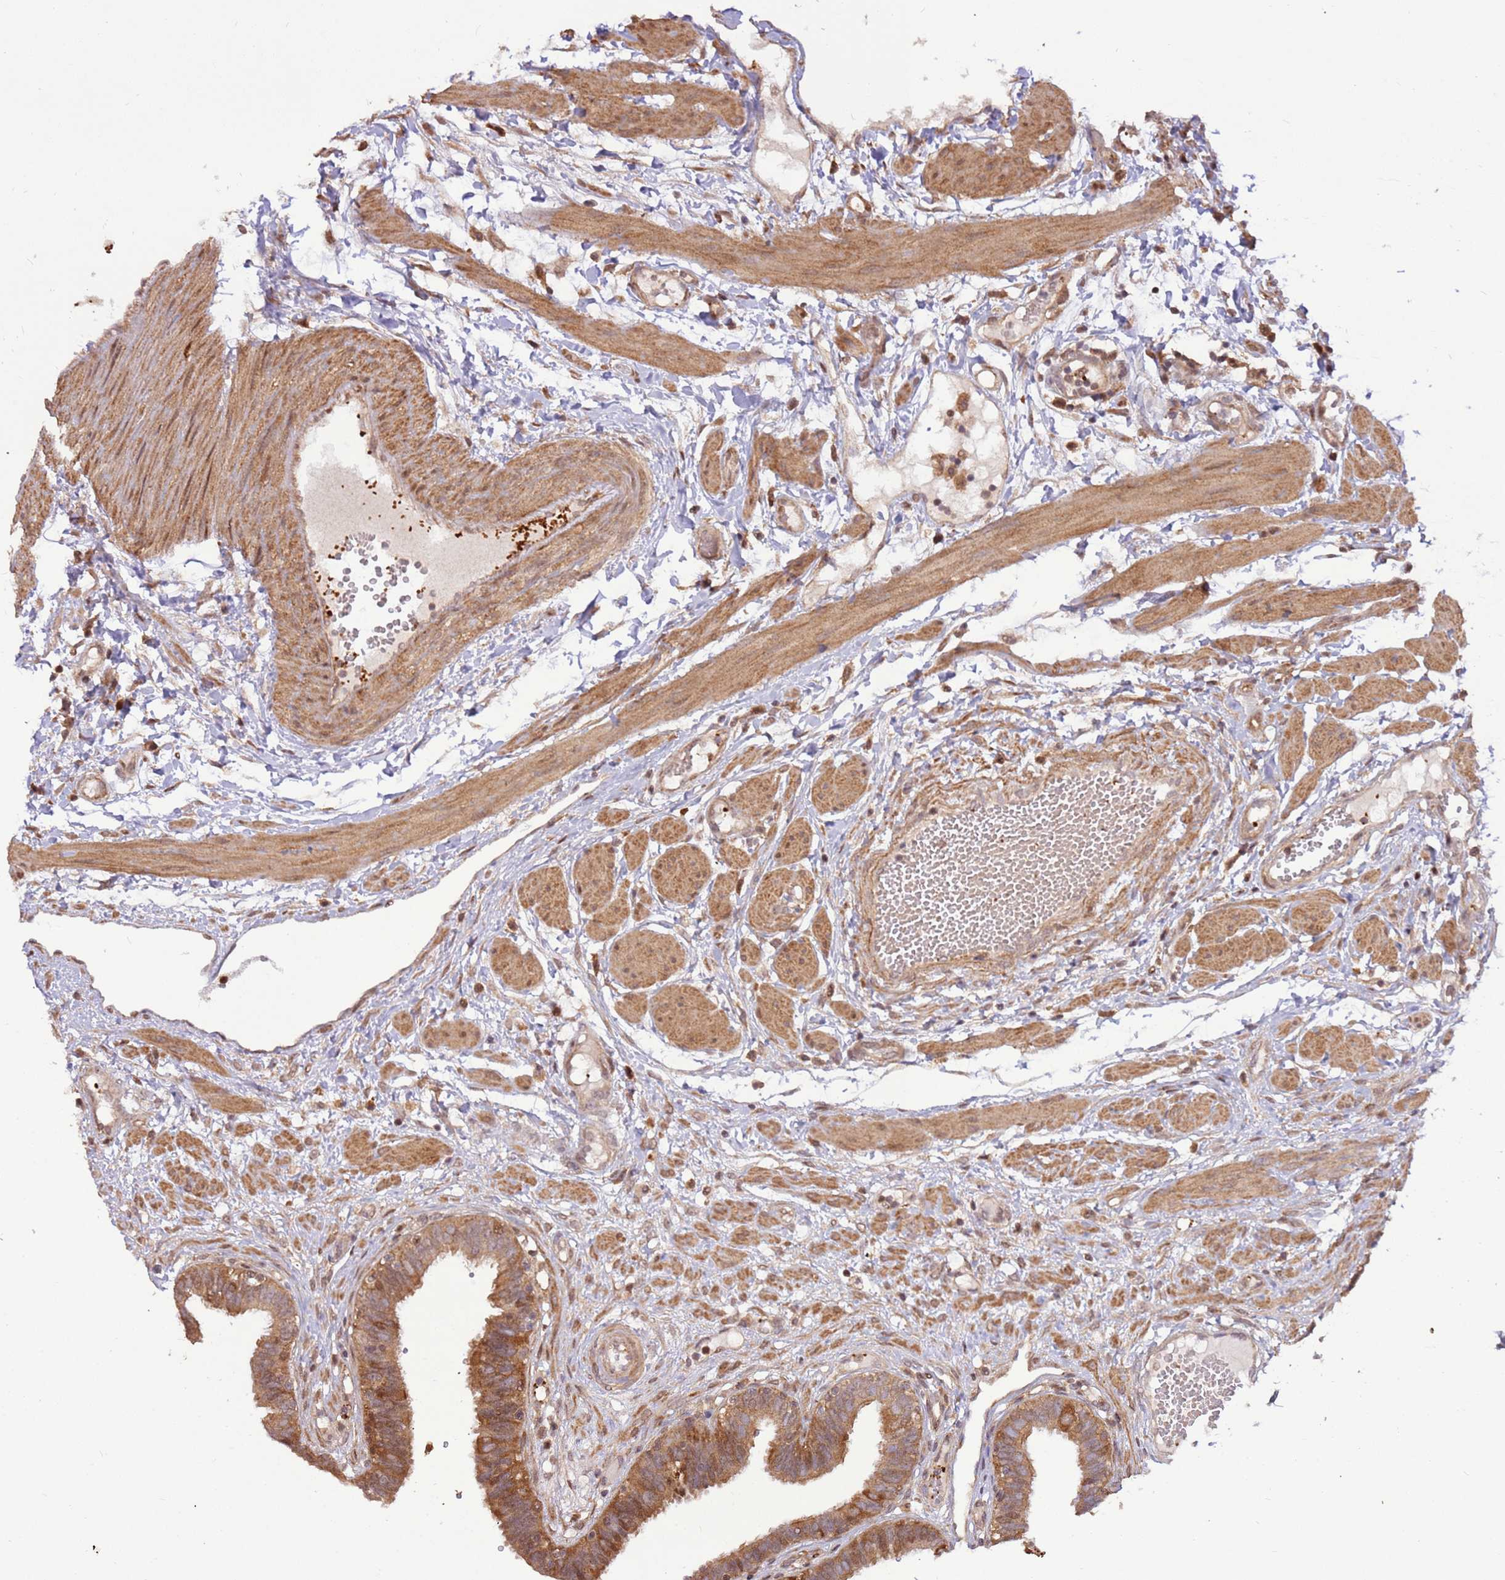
{"staining": {"intensity": "moderate", "quantity": ">75%", "location": "cytoplasmic/membranous,nuclear"}, "tissue": "fallopian tube", "cell_type": "Glandular cells", "image_type": "normal", "snomed": [{"axis": "morphology", "description": "Normal tissue, NOS"}, {"axis": "topography", "description": "Fallopian tube"}, {"axis": "topography", "description": "Placenta"}], "caption": "DAB (3,3'-diaminobenzidine) immunohistochemical staining of normal fallopian tube displays moderate cytoplasmic/membranous,nuclear protein staining in about >75% of glandular cells.", "gene": "CCDC112", "patient": {"sex": "female", "age": 32}}